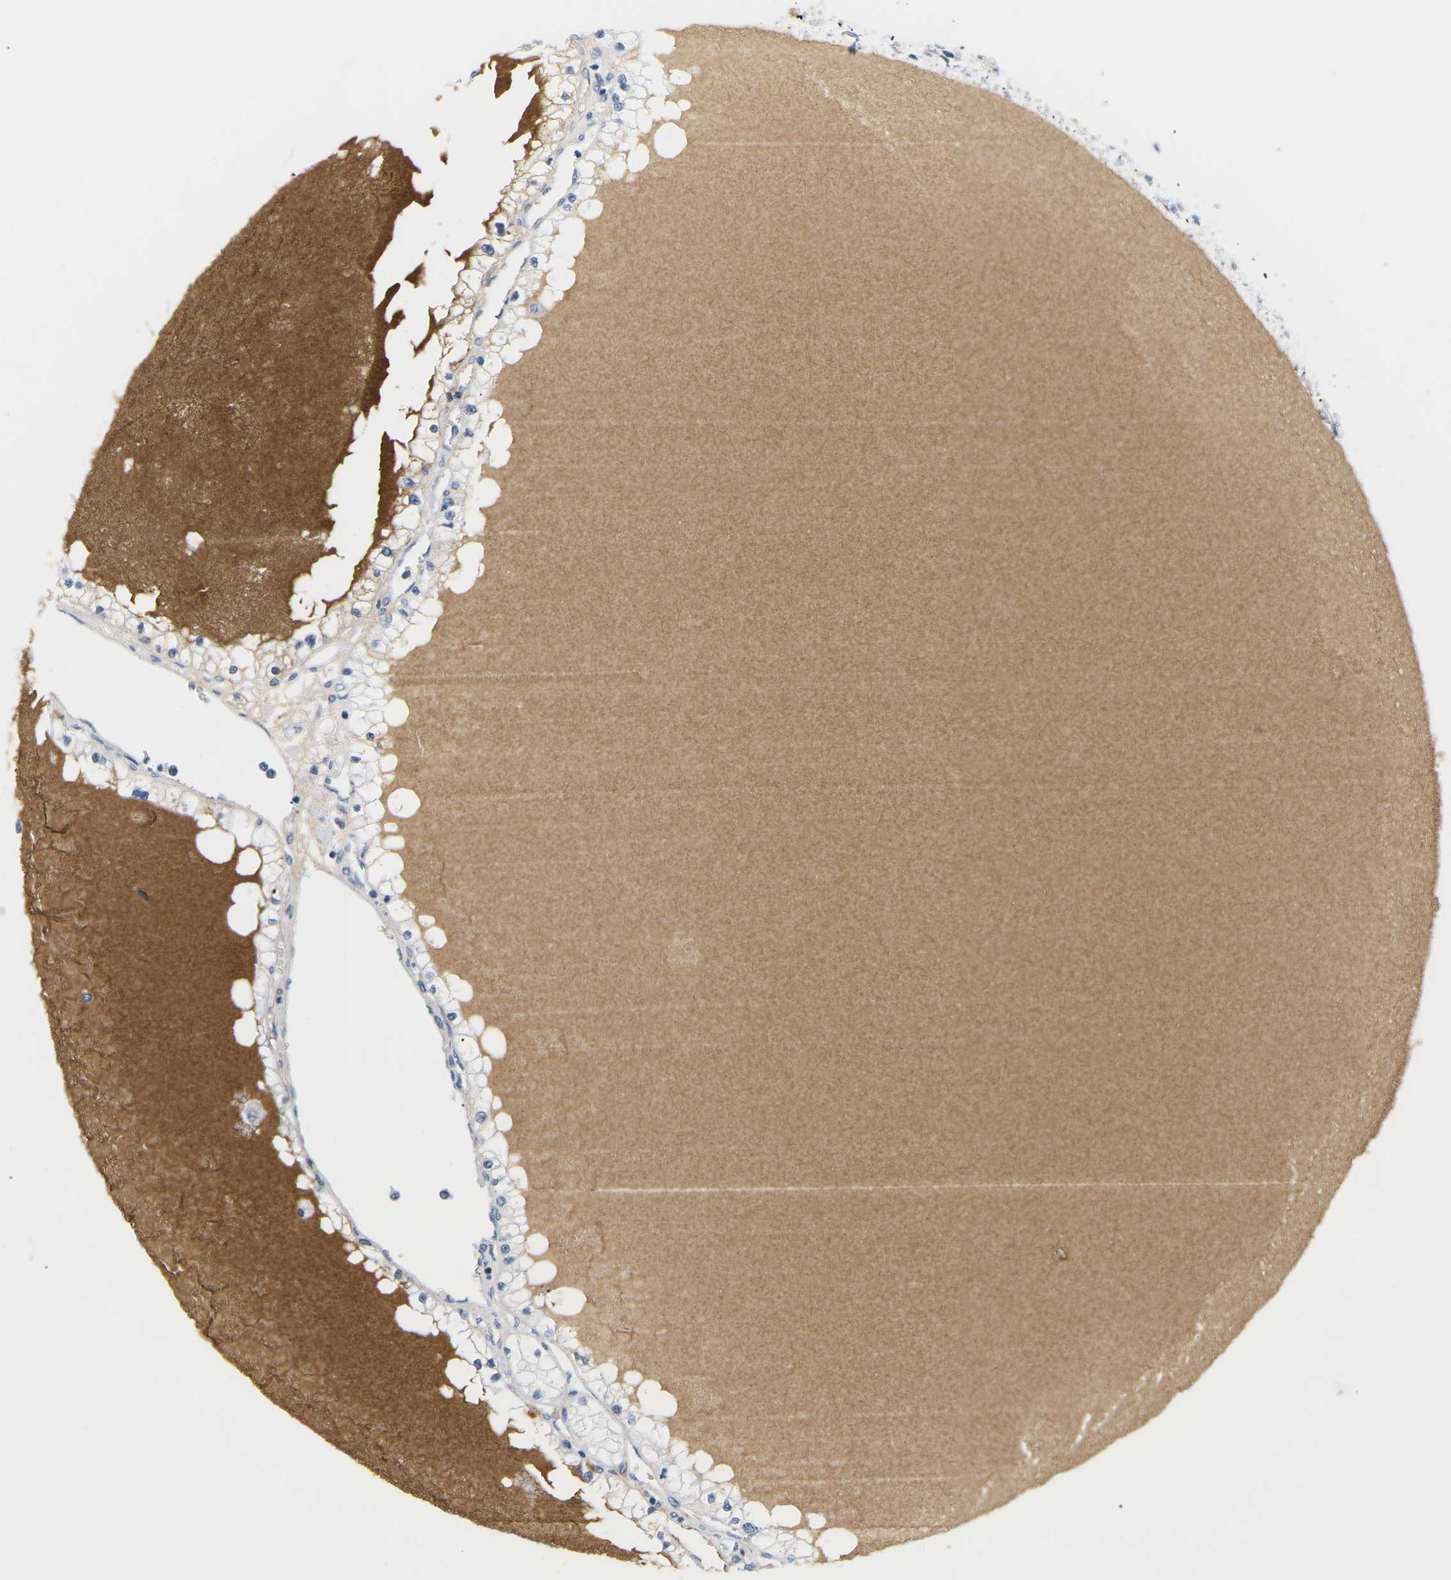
{"staining": {"intensity": "negative", "quantity": "none", "location": "none"}, "tissue": "renal cancer", "cell_type": "Tumor cells", "image_type": "cancer", "snomed": [{"axis": "morphology", "description": "Adenocarcinoma, NOS"}, {"axis": "topography", "description": "Kidney"}], "caption": "A high-resolution image shows immunohistochemistry staining of renal cancer (adenocarcinoma), which displays no significant staining in tumor cells.", "gene": "APOB", "patient": {"sex": "male", "age": 68}}